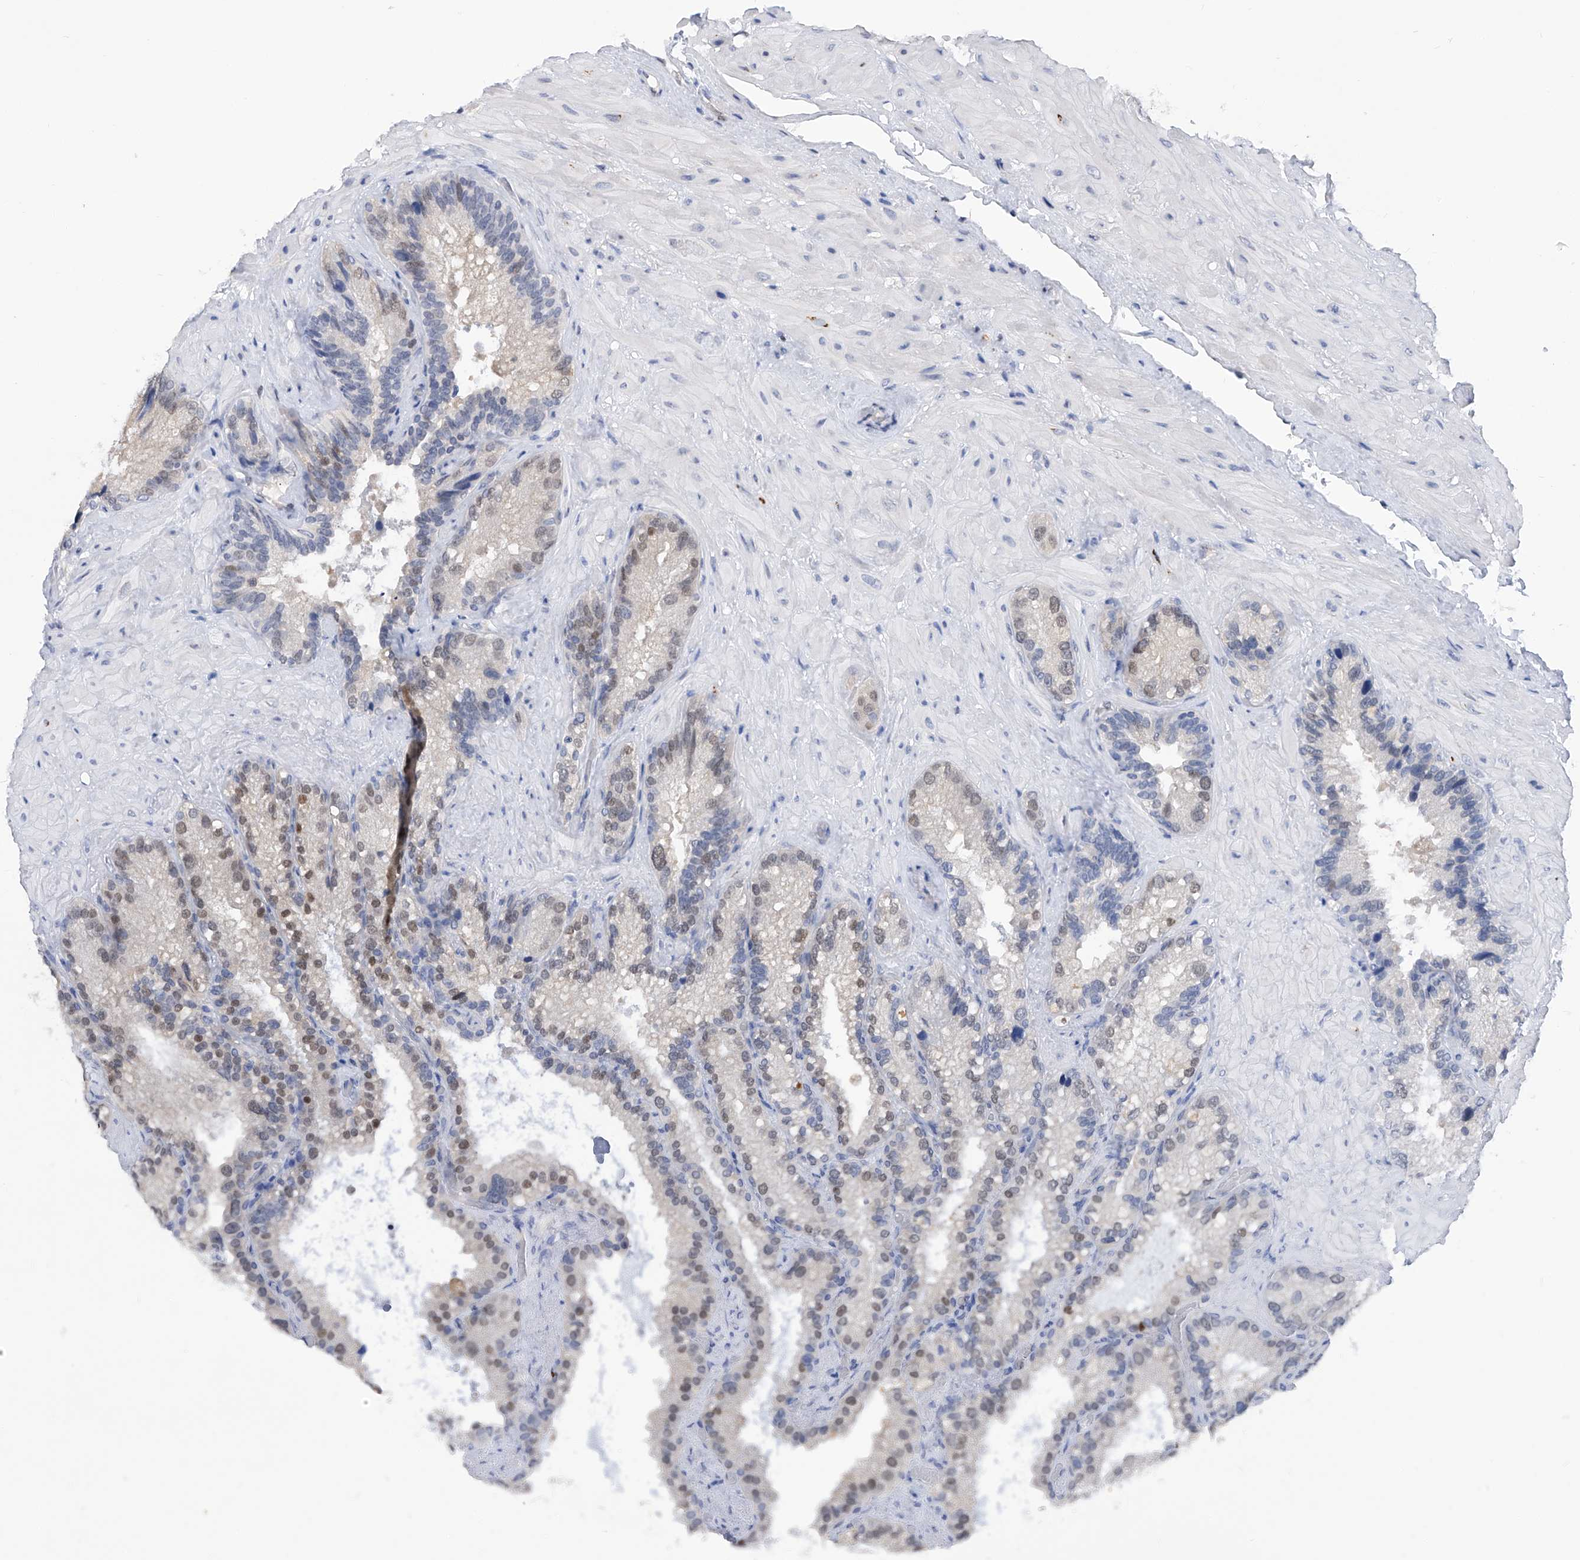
{"staining": {"intensity": "weak", "quantity": "<25%", "location": "cytoplasmic/membranous,nuclear"}, "tissue": "seminal vesicle", "cell_type": "Glandular cells", "image_type": "normal", "snomed": [{"axis": "morphology", "description": "Normal tissue, NOS"}, {"axis": "topography", "description": "Prostate"}, {"axis": "topography", "description": "Seminal veicle"}], "caption": "Immunohistochemistry of unremarkable human seminal vesicle demonstrates no expression in glandular cells.", "gene": "PHF20", "patient": {"sex": "male", "age": 68}}